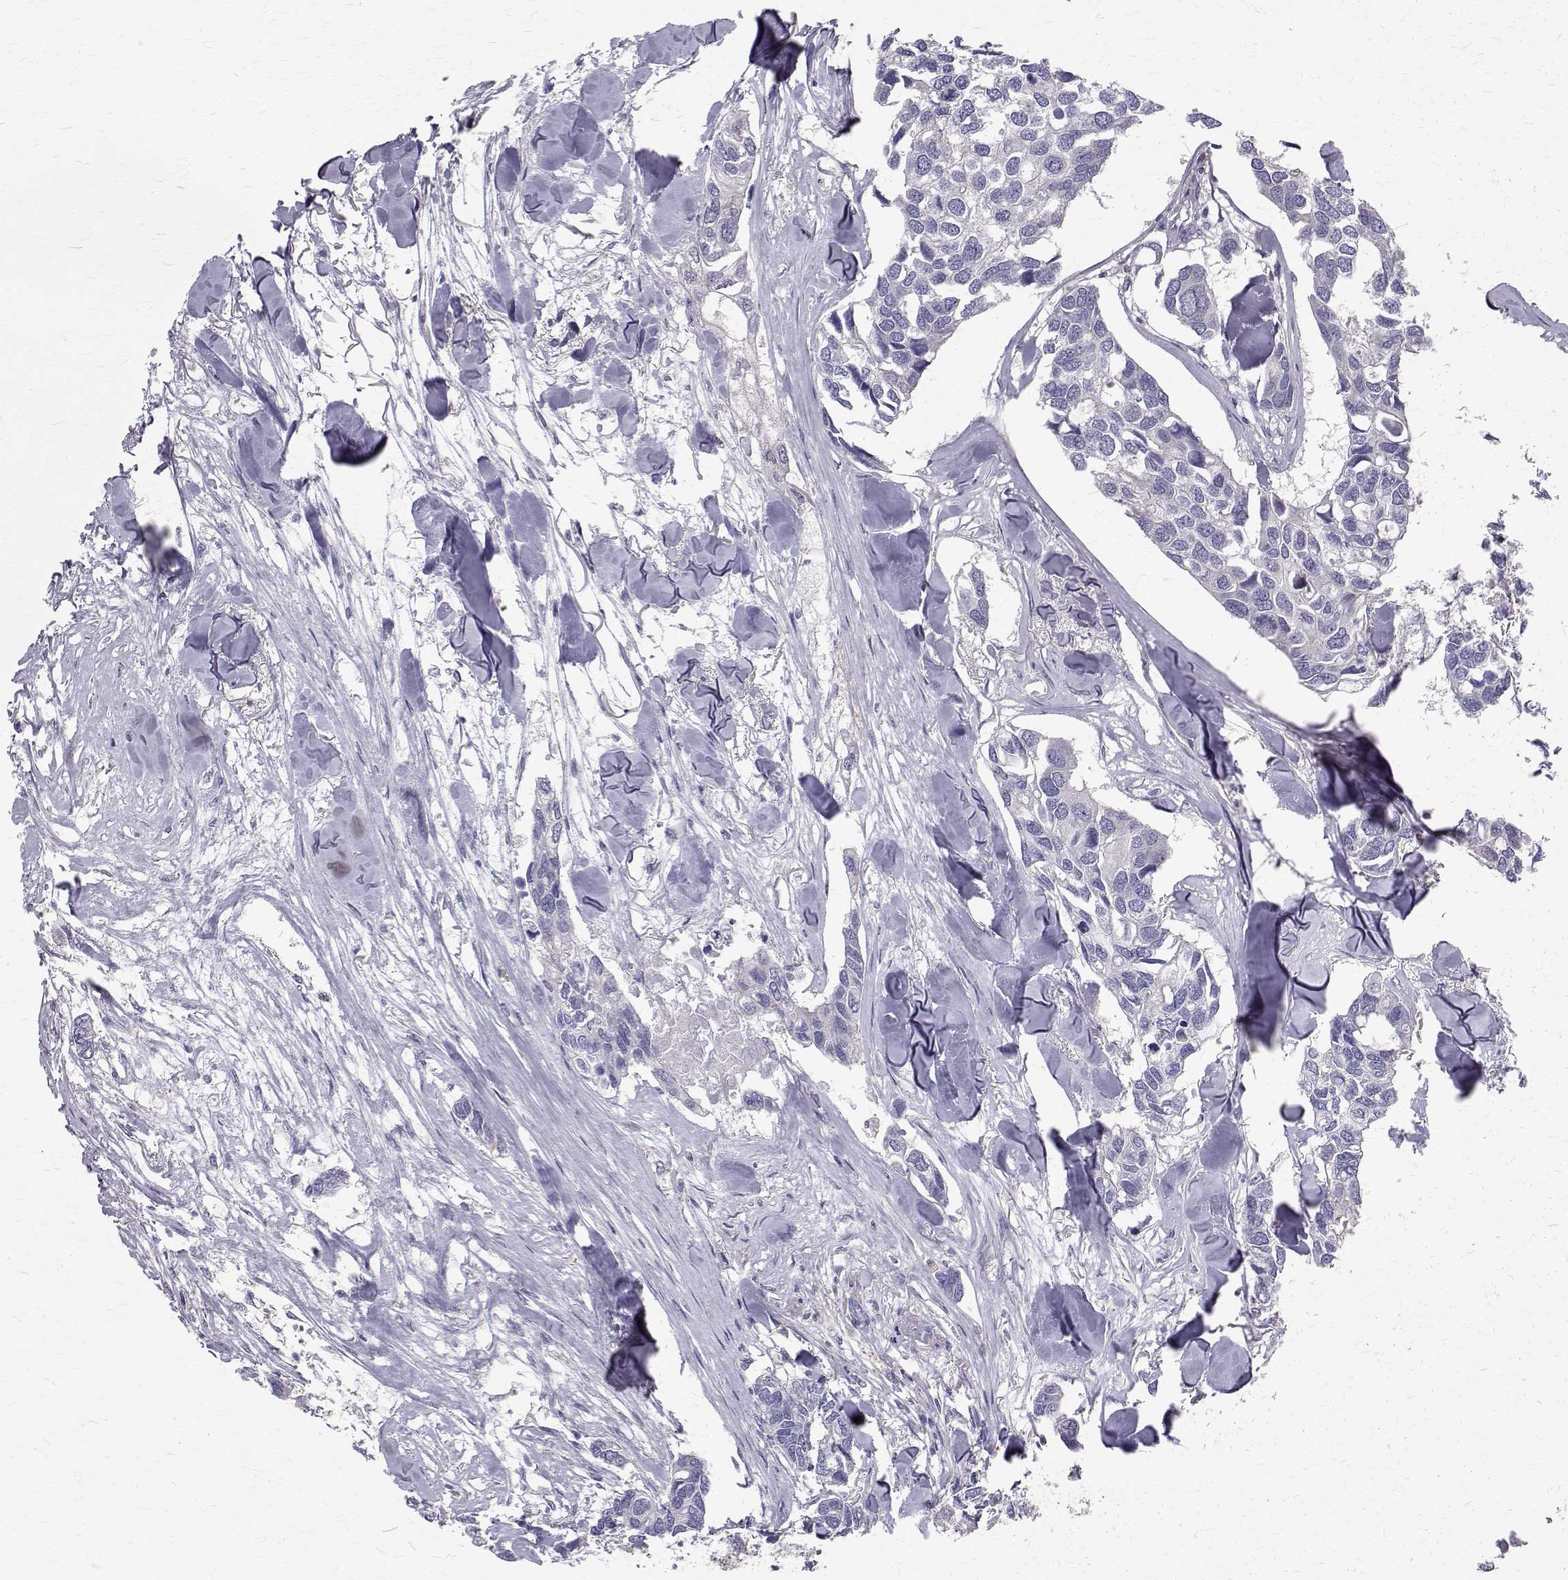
{"staining": {"intensity": "negative", "quantity": "none", "location": "none"}, "tissue": "breast cancer", "cell_type": "Tumor cells", "image_type": "cancer", "snomed": [{"axis": "morphology", "description": "Duct carcinoma"}, {"axis": "topography", "description": "Breast"}], "caption": "IHC of breast cancer shows no positivity in tumor cells.", "gene": "CCDC89", "patient": {"sex": "female", "age": 83}}